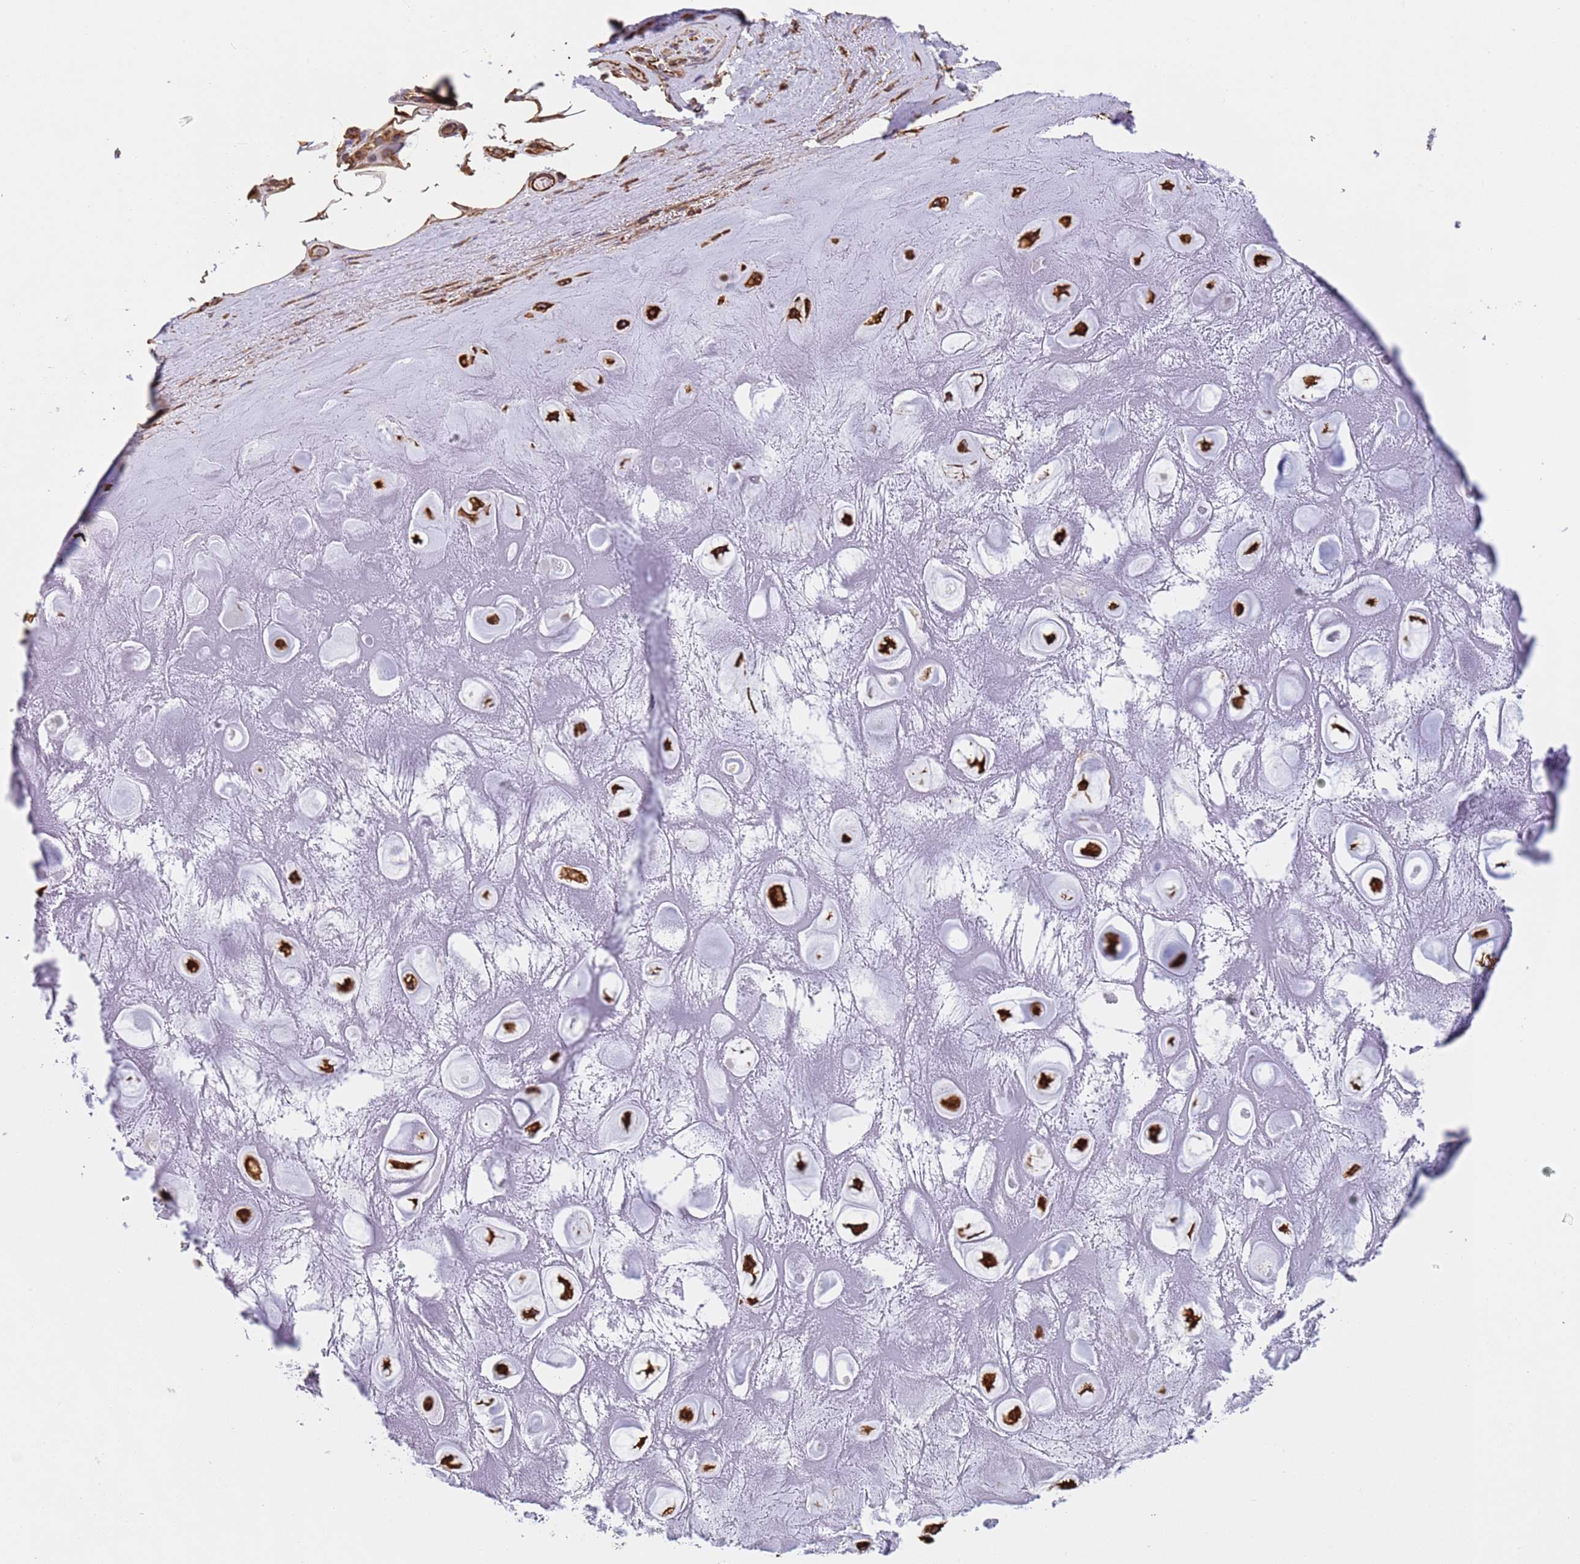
{"staining": {"intensity": "moderate", "quantity": "25%-75%", "location": "cytoplasmic/membranous"}, "tissue": "adipose tissue", "cell_type": "Adipocytes", "image_type": "normal", "snomed": [{"axis": "morphology", "description": "Normal tissue, NOS"}, {"axis": "topography", "description": "Cartilage tissue"}], "caption": "Adipocytes demonstrate medium levels of moderate cytoplasmic/membranous expression in approximately 25%-75% of cells in unremarkable human adipose tissue.", "gene": "NUDT12", "patient": {"sex": "male", "age": 81}}